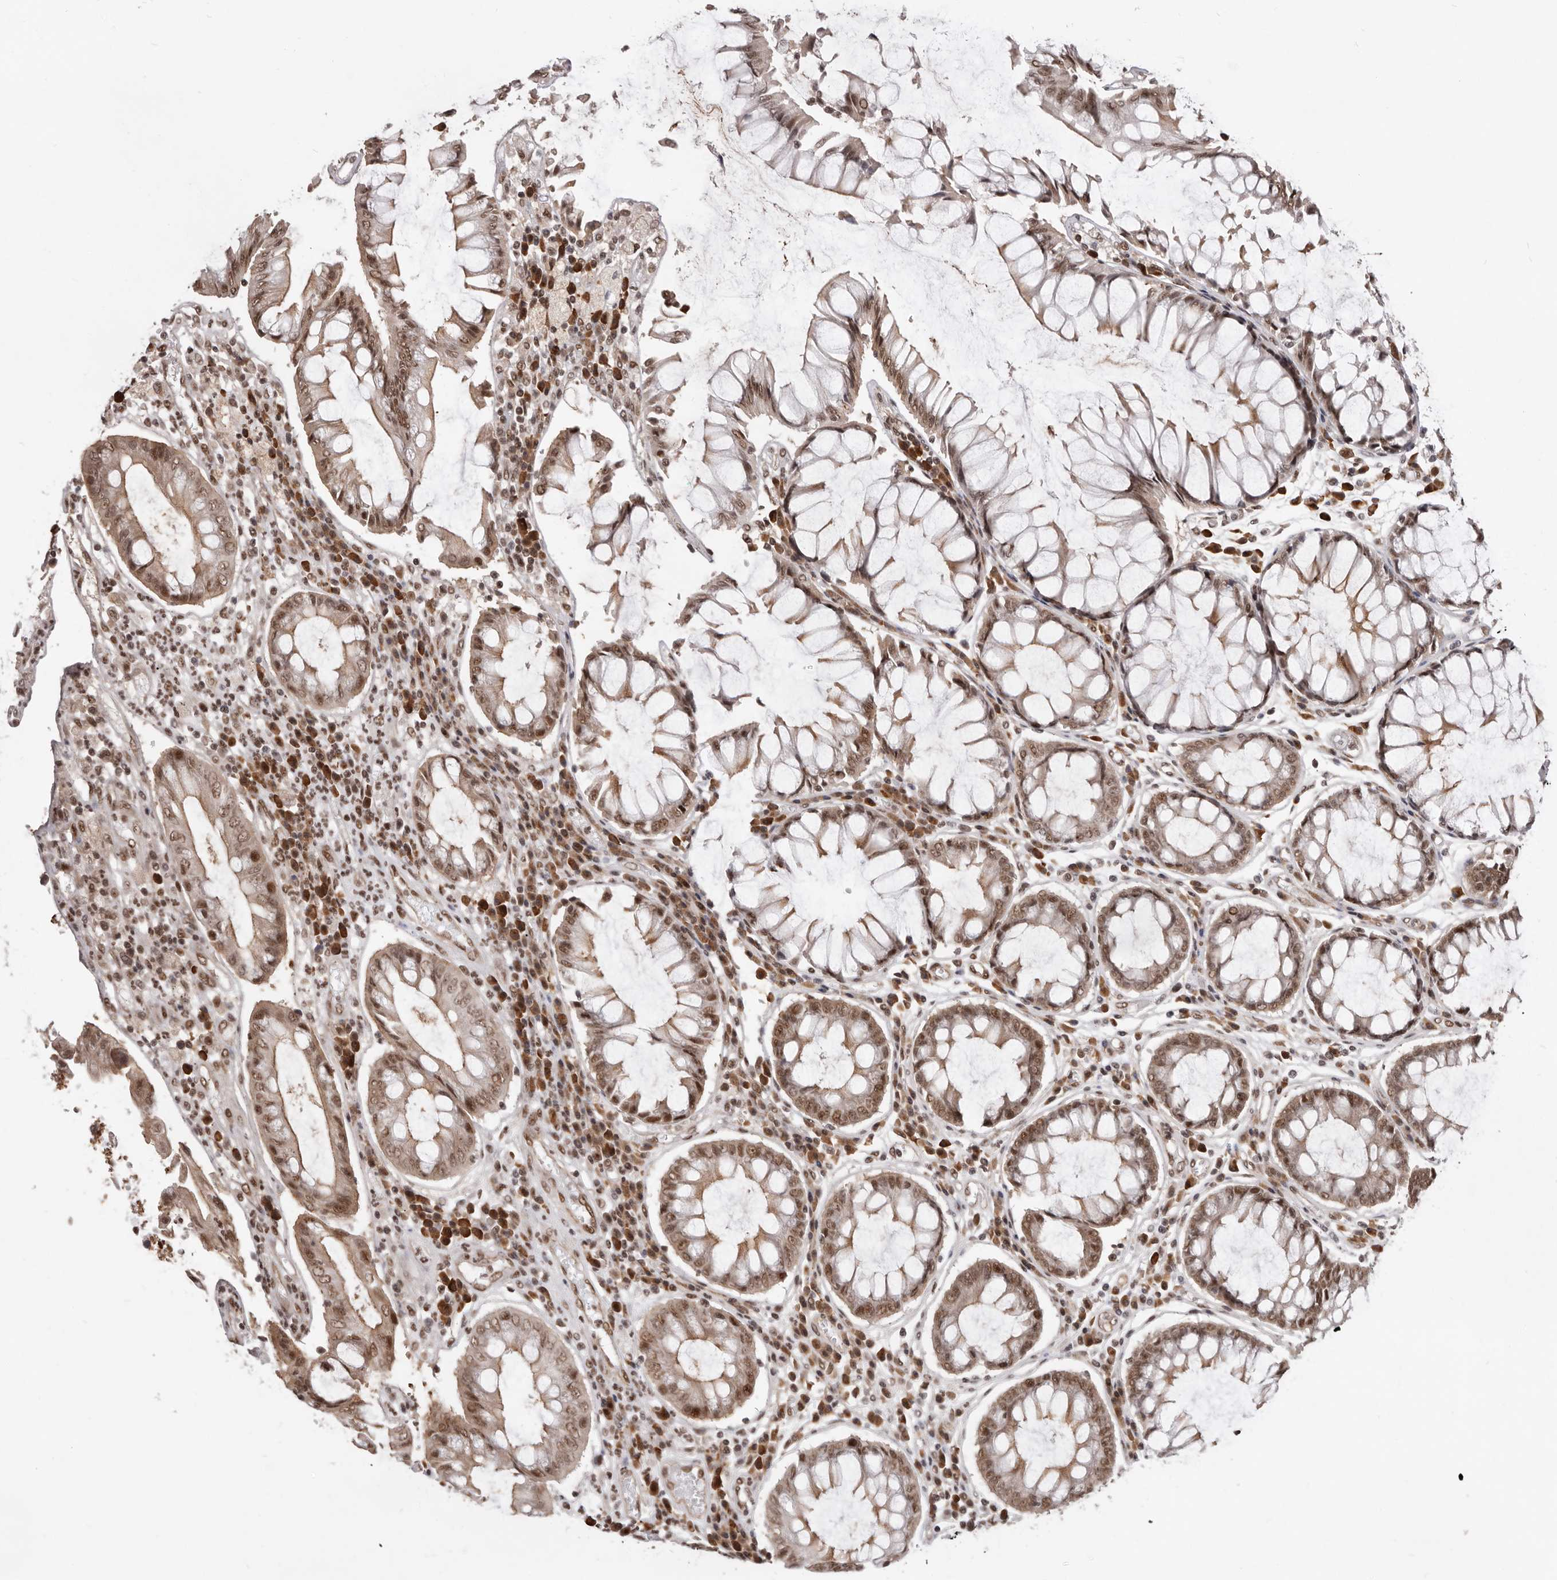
{"staining": {"intensity": "moderate", "quantity": ">75%", "location": "nuclear"}, "tissue": "colorectal cancer", "cell_type": "Tumor cells", "image_type": "cancer", "snomed": [{"axis": "morphology", "description": "Adenocarcinoma, NOS"}, {"axis": "topography", "description": "Rectum"}], "caption": "IHC histopathology image of neoplastic tissue: human adenocarcinoma (colorectal) stained using immunohistochemistry demonstrates medium levels of moderate protein expression localized specifically in the nuclear of tumor cells, appearing as a nuclear brown color.", "gene": "CHTOP", "patient": {"sex": "male", "age": 84}}